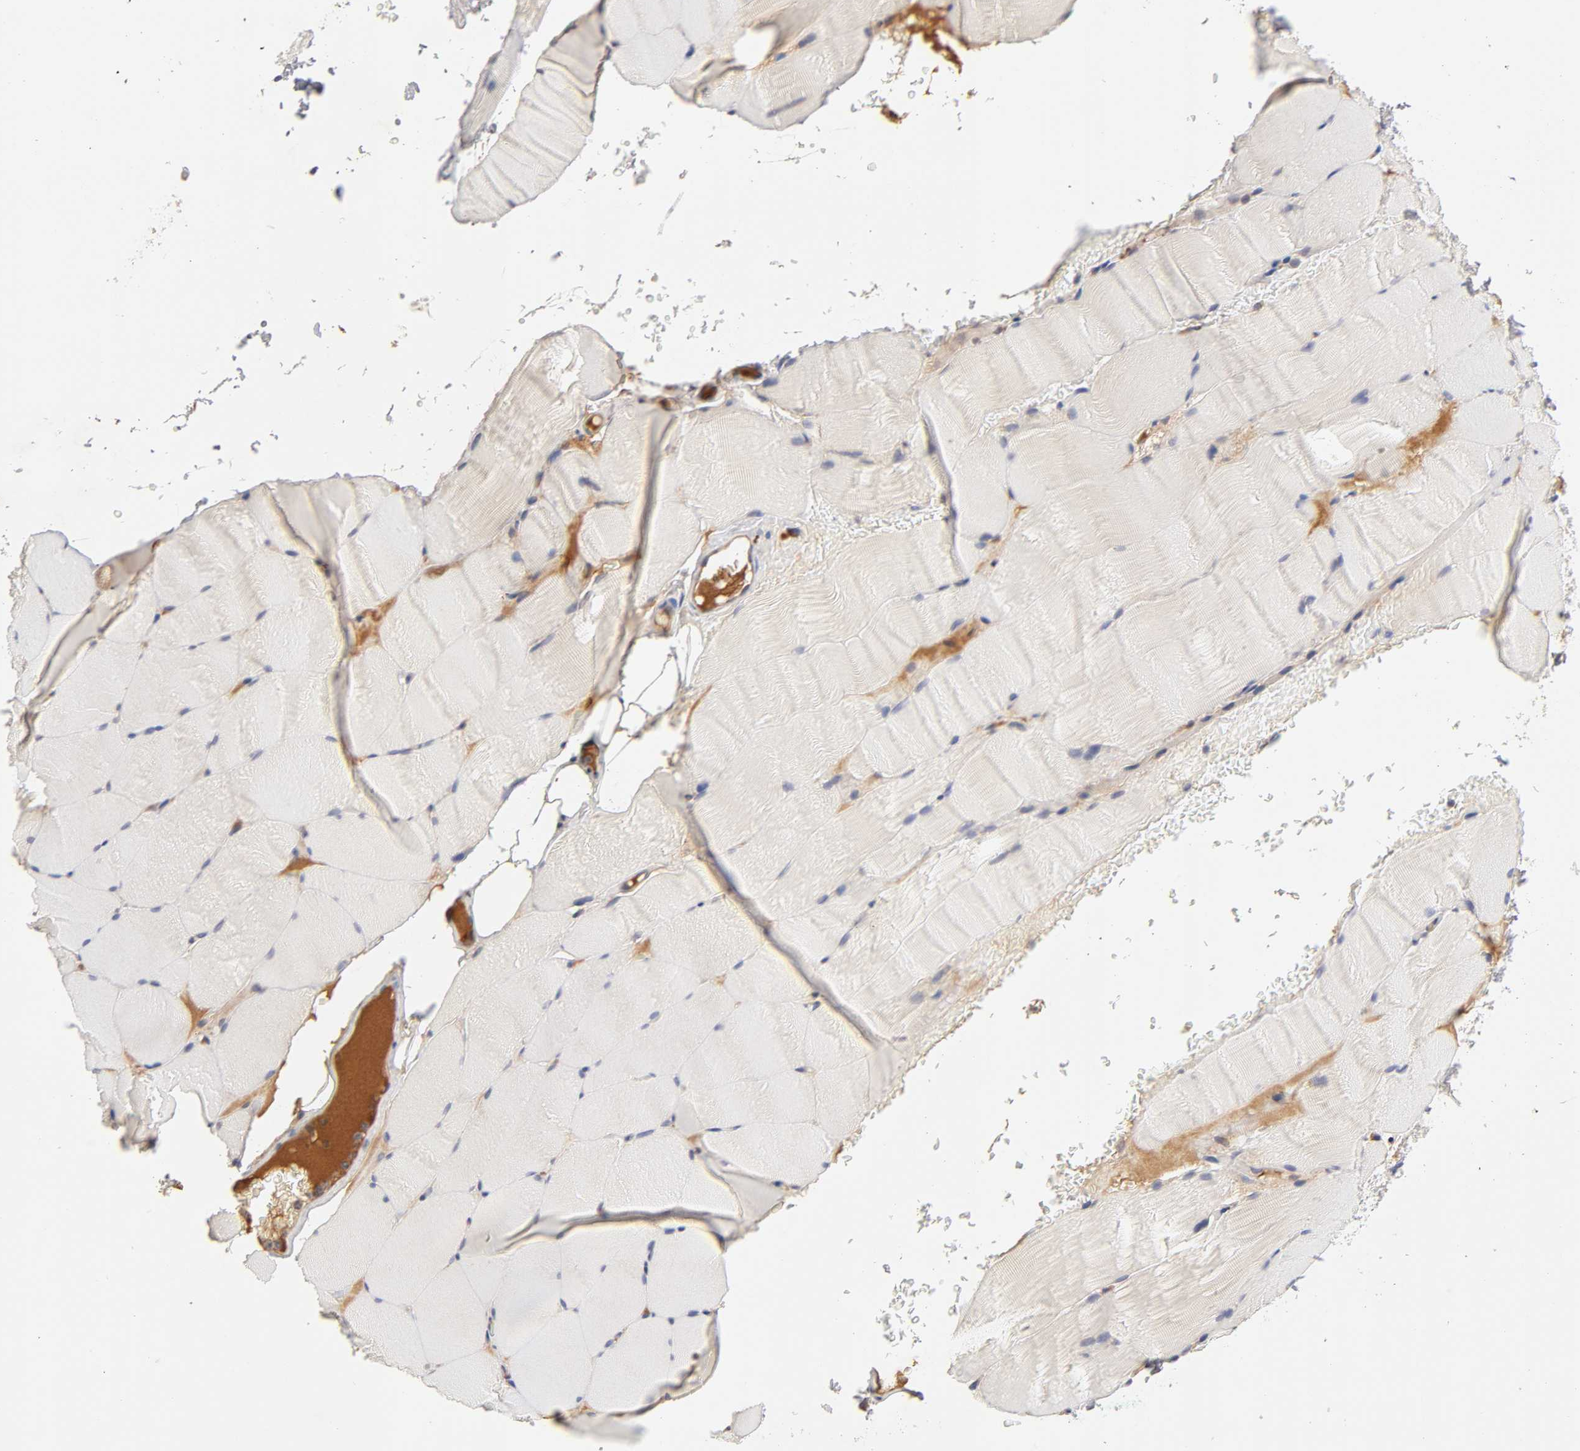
{"staining": {"intensity": "negative", "quantity": "none", "location": "none"}, "tissue": "skeletal muscle", "cell_type": "Myocytes", "image_type": "normal", "snomed": [{"axis": "morphology", "description": "Normal tissue, NOS"}, {"axis": "topography", "description": "Skeletal muscle"}], "caption": "High magnification brightfield microscopy of normal skeletal muscle stained with DAB (3,3'-diaminobenzidine) (brown) and counterstained with hematoxylin (blue): myocytes show no significant staining. The staining is performed using DAB (3,3'-diaminobenzidine) brown chromogen with nuclei counter-stained in using hematoxylin.", "gene": "RPS29", "patient": {"sex": "female", "age": 37}}